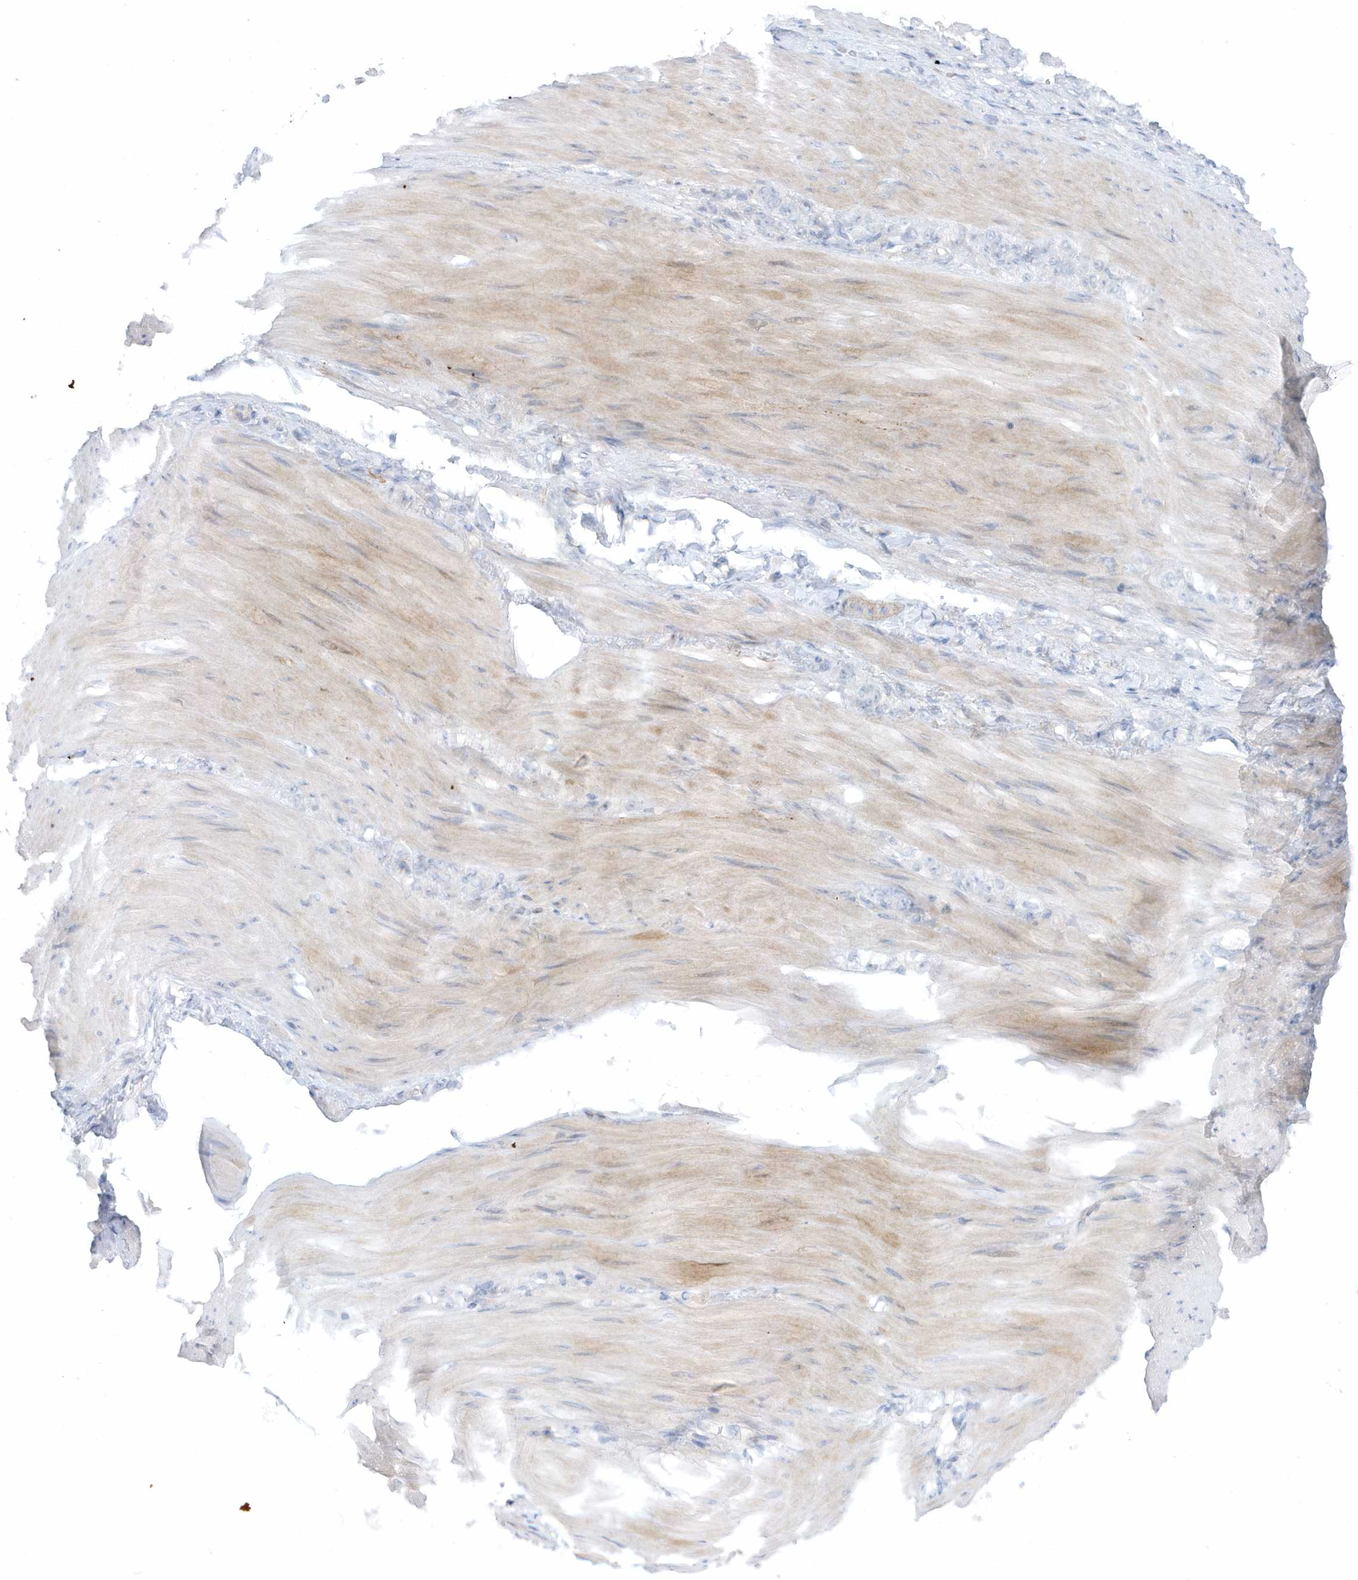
{"staining": {"intensity": "negative", "quantity": "none", "location": "none"}, "tissue": "stomach cancer", "cell_type": "Tumor cells", "image_type": "cancer", "snomed": [{"axis": "morphology", "description": "Normal tissue, NOS"}, {"axis": "morphology", "description": "Adenocarcinoma, NOS"}, {"axis": "topography", "description": "Stomach"}], "caption": "Stomach cancer (adenocarcinoma) was stained to show a protein in brown. There is no significant expression in tumor cells. The staining is performed using DAB brown chromogen with nuclei counter-stained in using hematoxylin.", "gene": "CACNB2", "patient": {"sex": "male", "age": 82}}